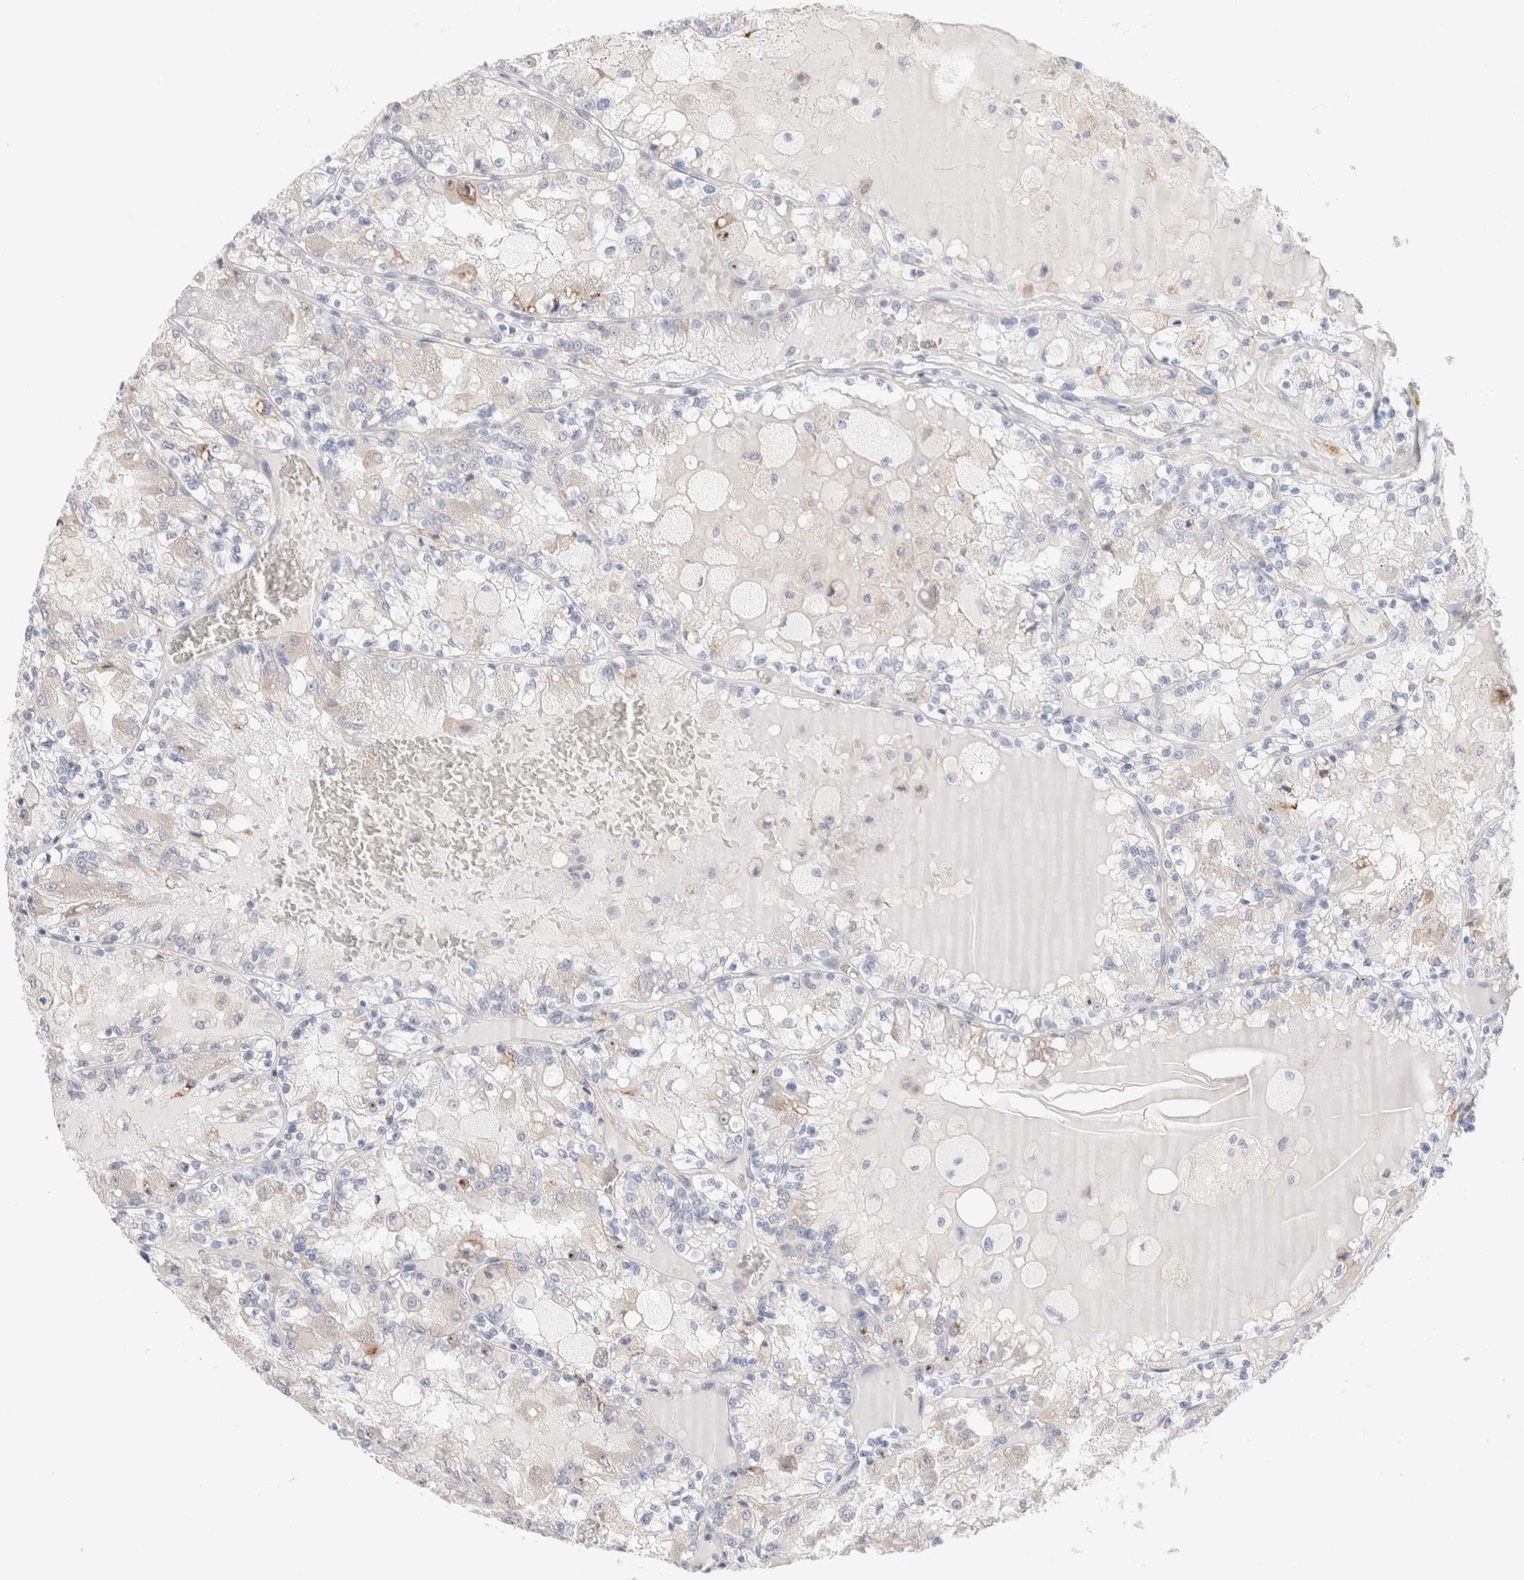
{"staining": {"intensity": "negative", "quantity": "none", "location": "none"}, "tissue": "renal cancer", "cell_type": "Tumor cells", "image_type": "cancer", "snomed": [{"axis": "morphology", "description": "Adenocarcinoma, NOS"}, {"axis": "topography", "description": "Kidney"}], "caption": "Immunohistochemistry (IHC) image of renal cancer (adenocarcinoma) stained for a protein (brown), which reveals no positivity in tumor cells. The staining was performed using DAB (3,3'-diaminobenzidine) to visualize the protein expression in brown, while the nuclei were stained in blue with hematoxylin (Magnification: 20x).", "gene": "CSK", "patient": {"sex": "female", "age": 56}}